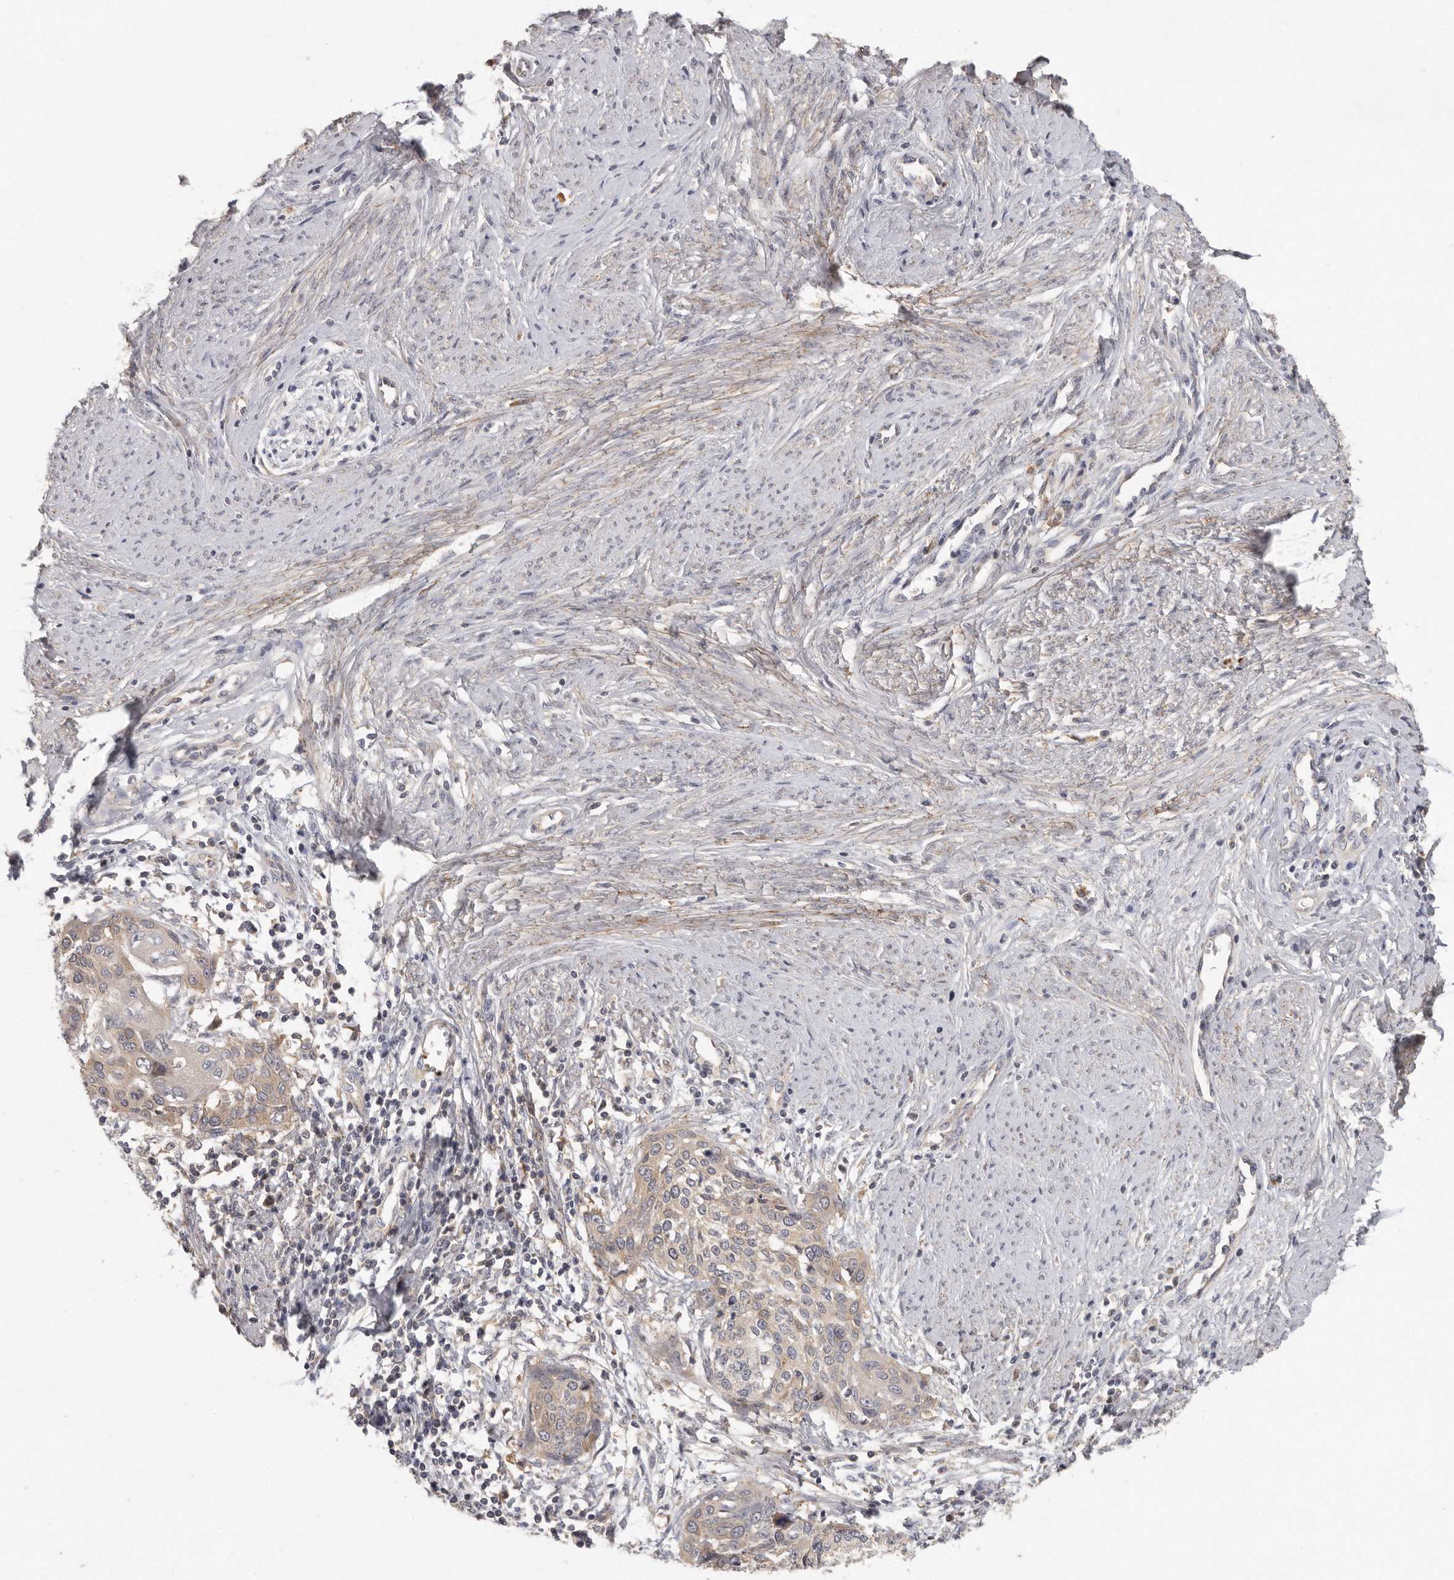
{"staining": {"intensity": "weak", "quantity": "25%-75%", "location": "cytoplasmic/membranous"}, "tissue": "cervical cancer", "cell_type": "Tumor cells", "image_type": "cancer", "snomed": [{"axis": "morphology", "description": "Squamous cell carcinoma, NOS"}, {"axis": "topography", "description": "Cervix"}], "caption": "Cervical cancer (squamous cell carcinoma) was stained to show a protein in brown. There is low levels of weak cytoplasmic/membranous positivity in approximately 25%-75% of tumor cells.", "gene": "CFAP298", "patient": {"sex": "female", "age": 37}}